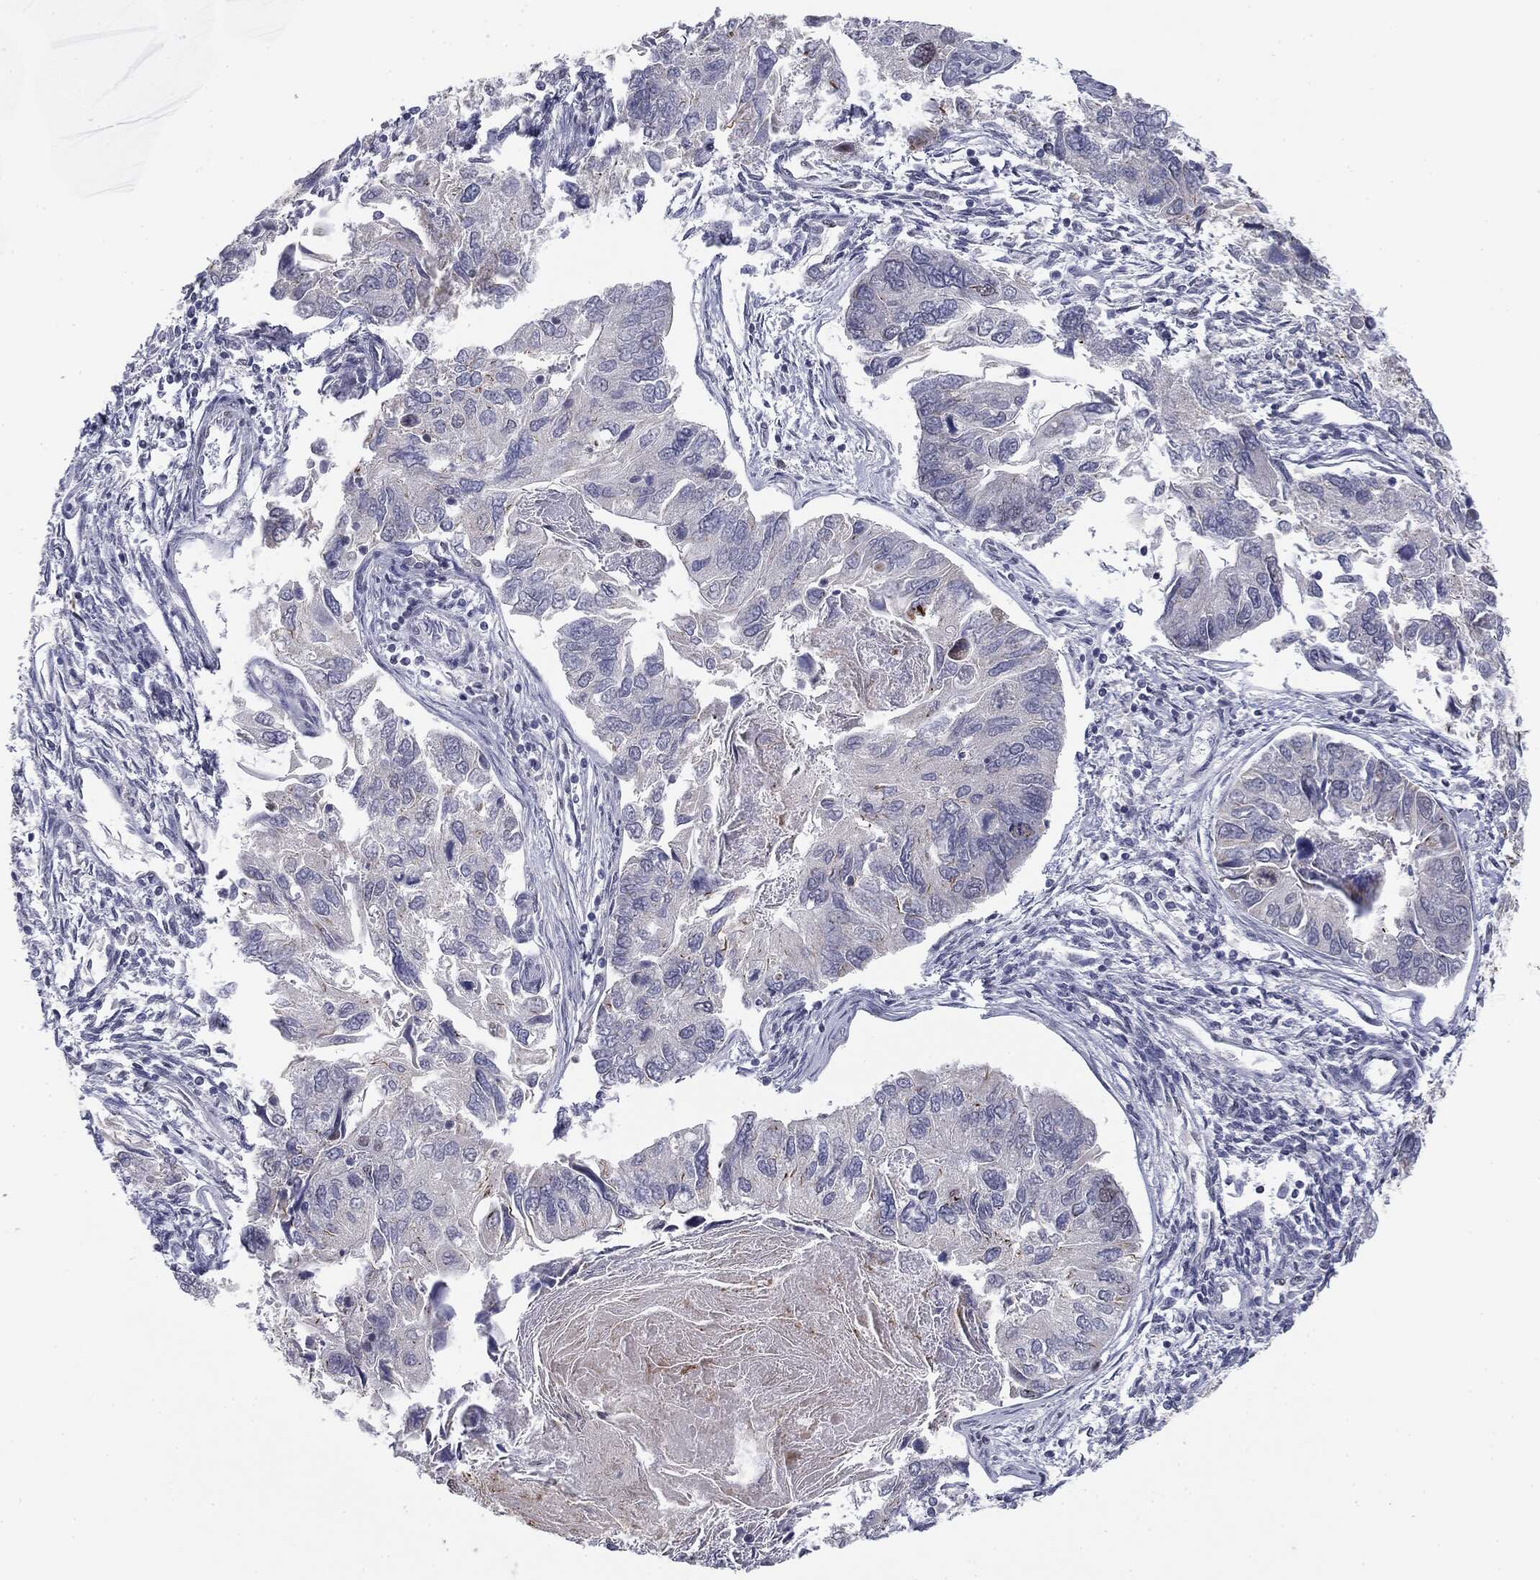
{"staining": {"intensity": "negative", "quantity": "none", "location": "none"}, "tissue": "endometrial cancer", "cell_type": "Tumor cells", "image_type": "cancer", "snomed": [{"axis": "morphology", "description": "Carcinoma, NOS"}, {"axis": "topography", "description": "Uterus"}], "caption": "DAB immunohistochemical staining of carcinoma (endometrial) reveals no significant staining in tumor cells.", "gene": "MDC1", "patient": {"sex": "female", "age": 76}}